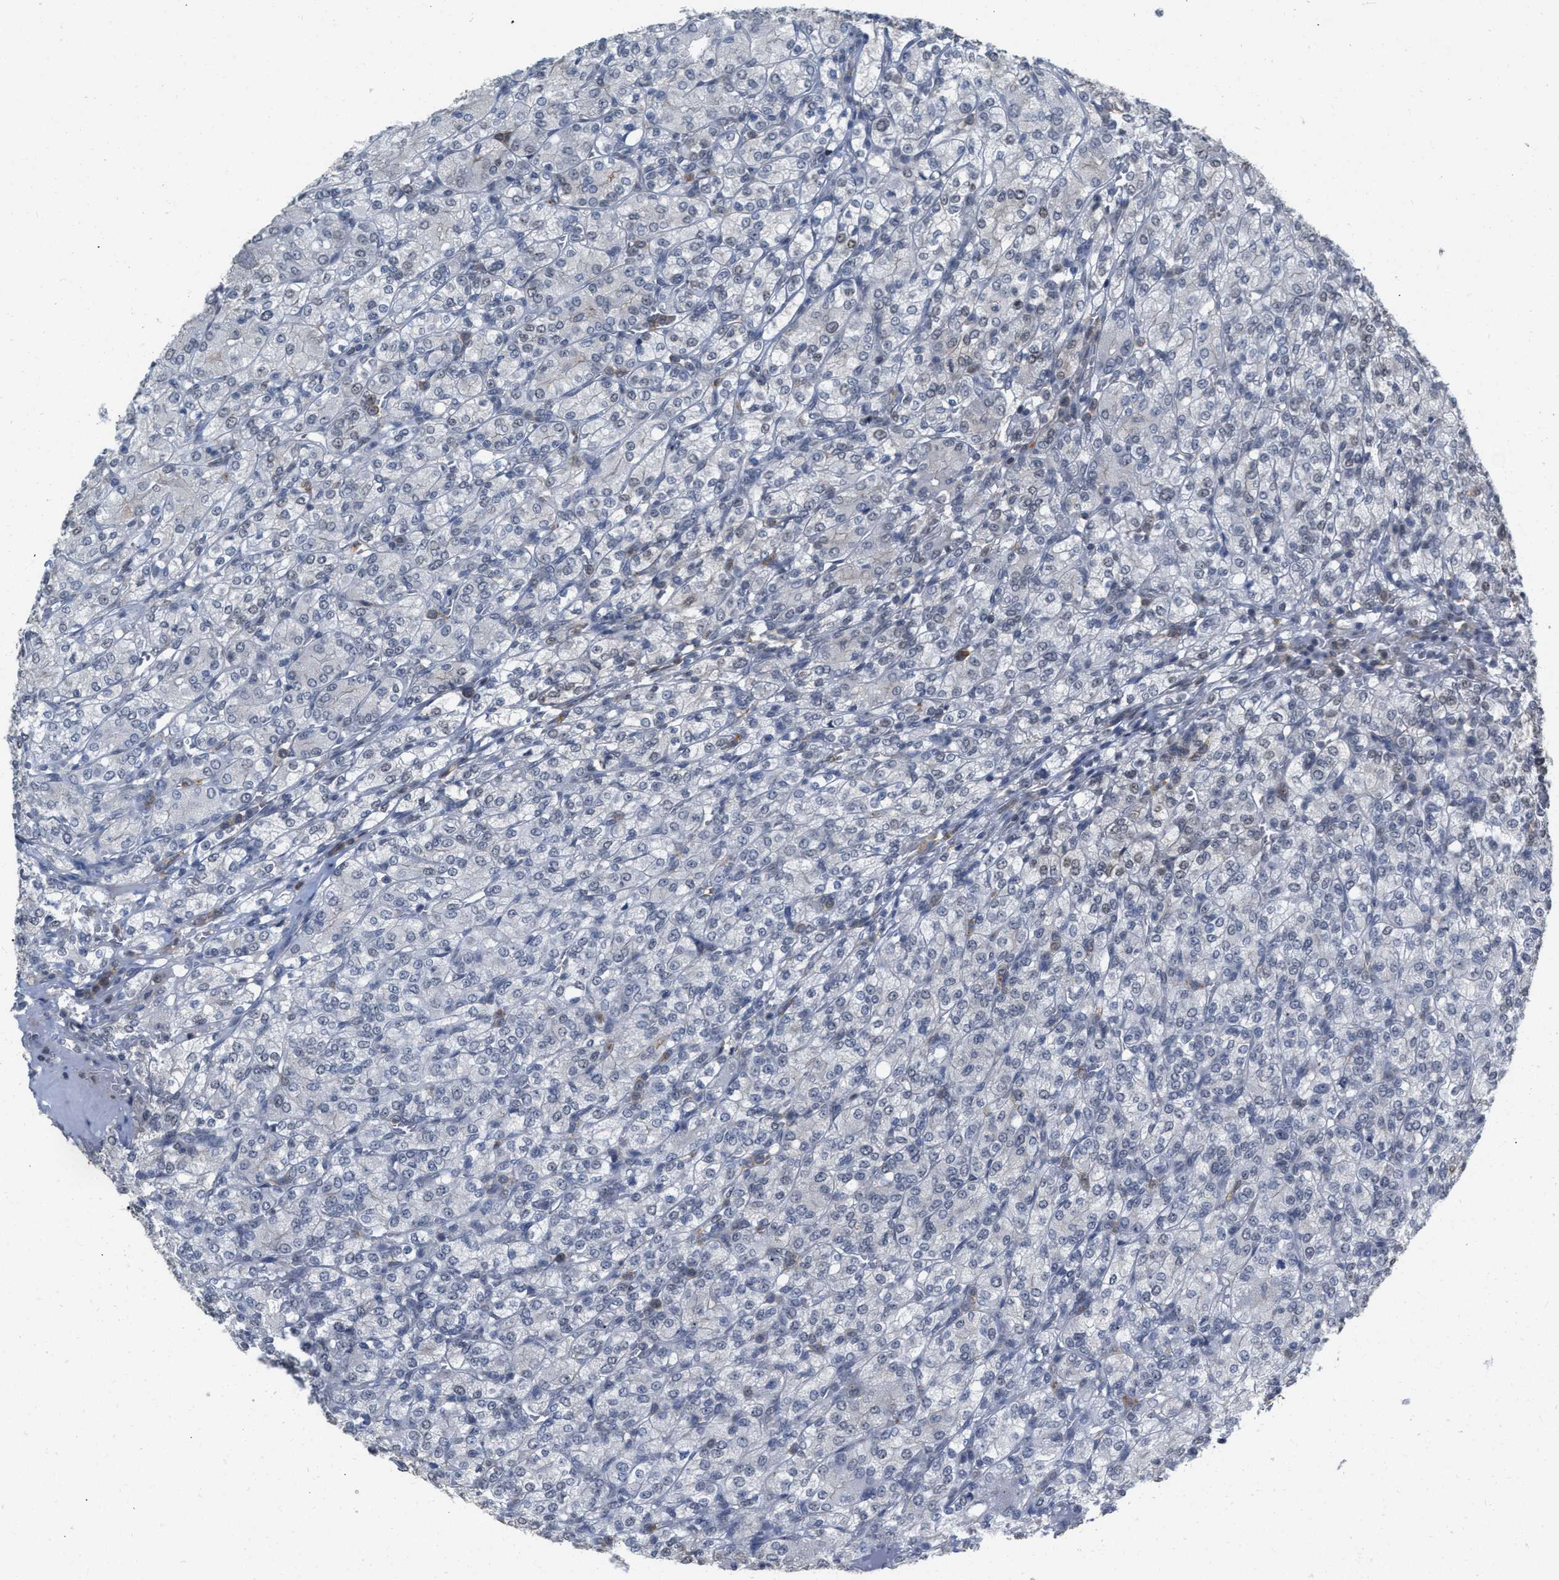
{"staining": {"intensity": "negative", "quantity": "none", "location": "none"}, "tissue": "renal cancer", "cell_type": "Tumor cells", "image_type": "cancer", "snomed": [{"axis": "morphology", "description": "Adenocarcinoma, NOS"}, {"axis": "topography", "description": "Kidney"}], "caption": "Immunohistochemistry of renal cancer displays no positivity in tumor cells.", "gene": "BAIAP2L1", "patient": {"sex": "male", "age": 77}}